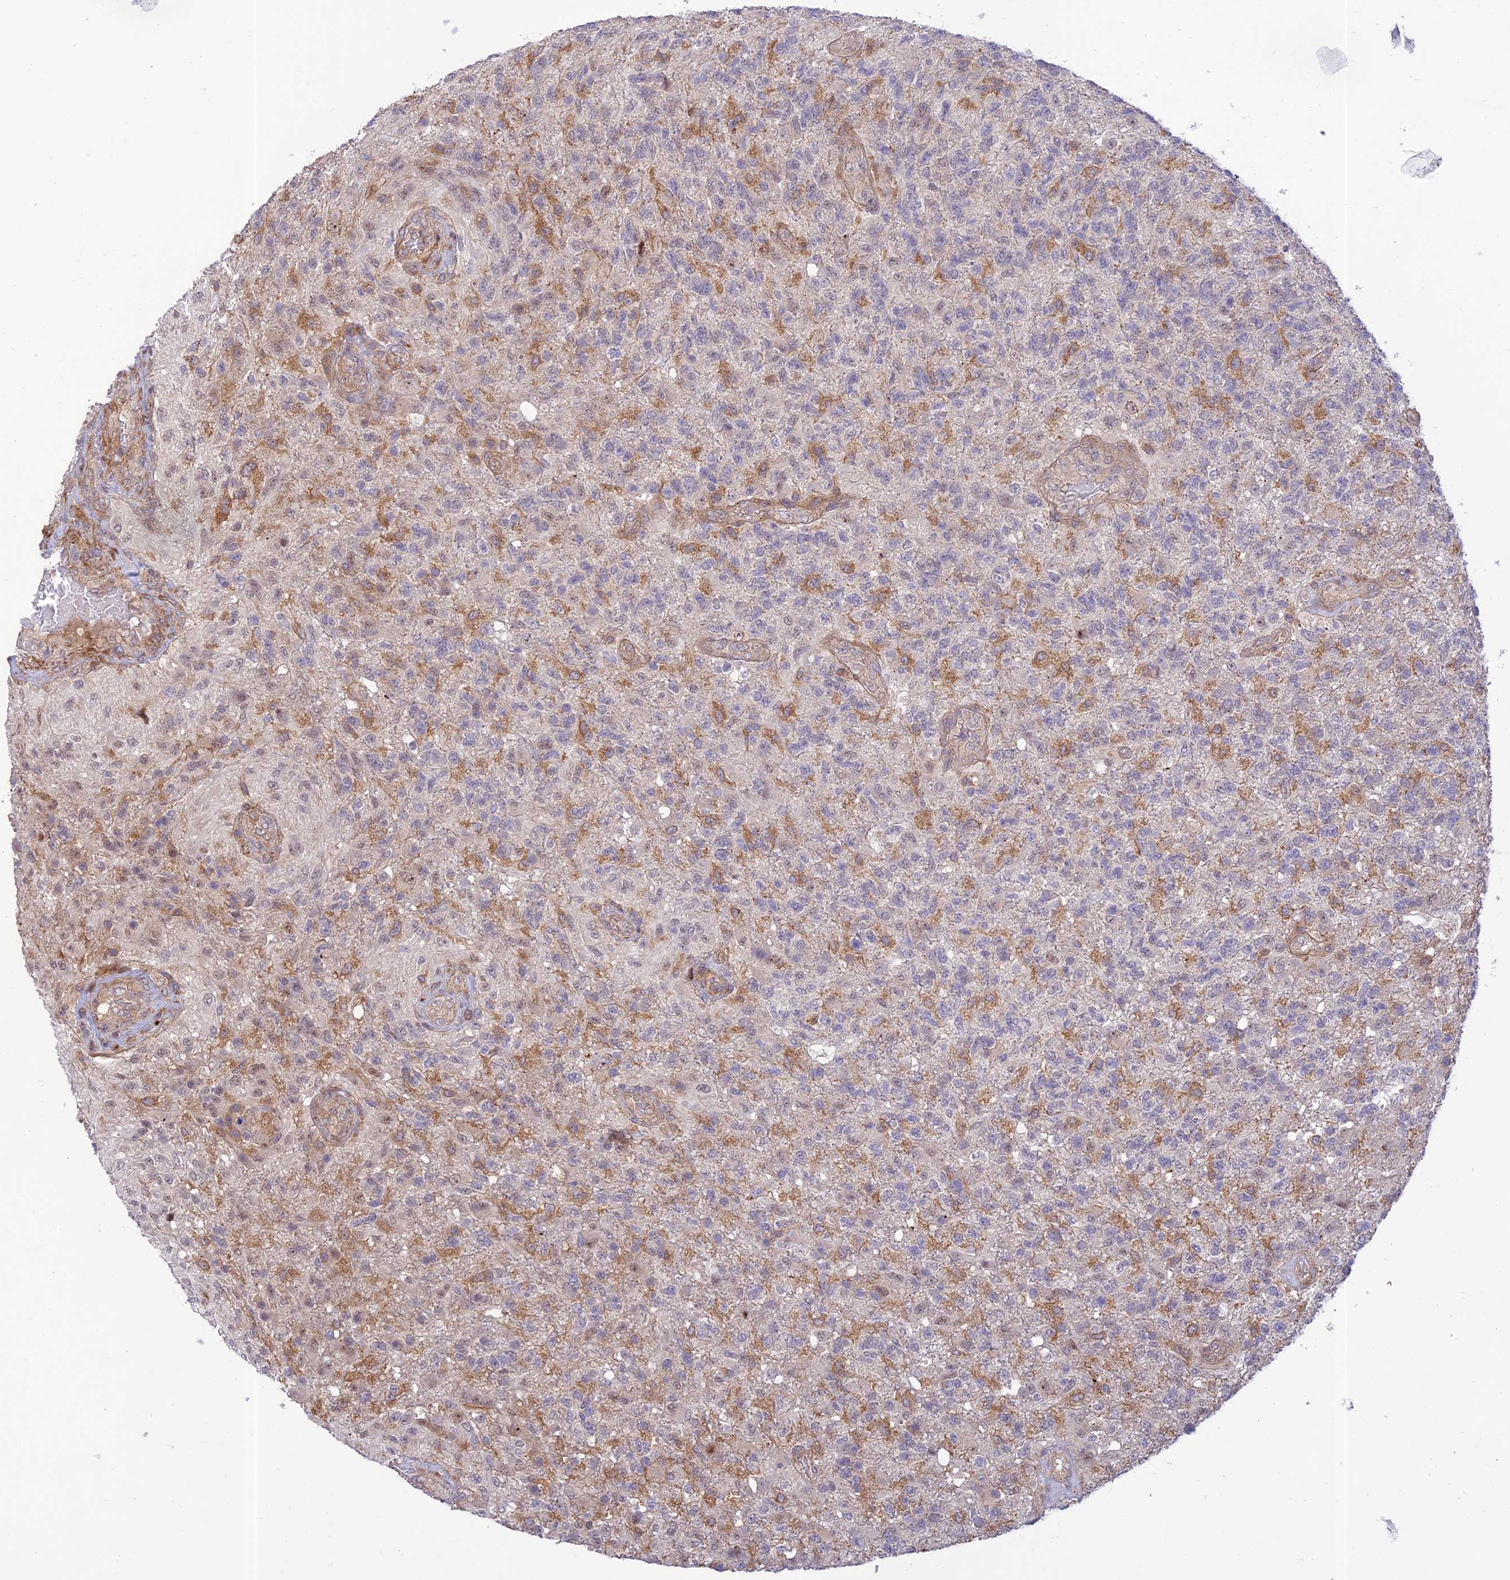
{"staining": {"intensity": "negative", "quantity": "none", "location": "none"}, "tissue": "glioma", "cell_type": "Tumor cells", "image_type": "cancer", "snomed": [{"axis": "morphology", "description": "Glioma, malignant, High grade"}, {"axis": "topography", "description": "Brain"}], "caption": "The photomicrograph shows no significant staining in tumor cells of glioma.", "gene": "ZNF584", "patient": {"sex": "male", "age": 56}}